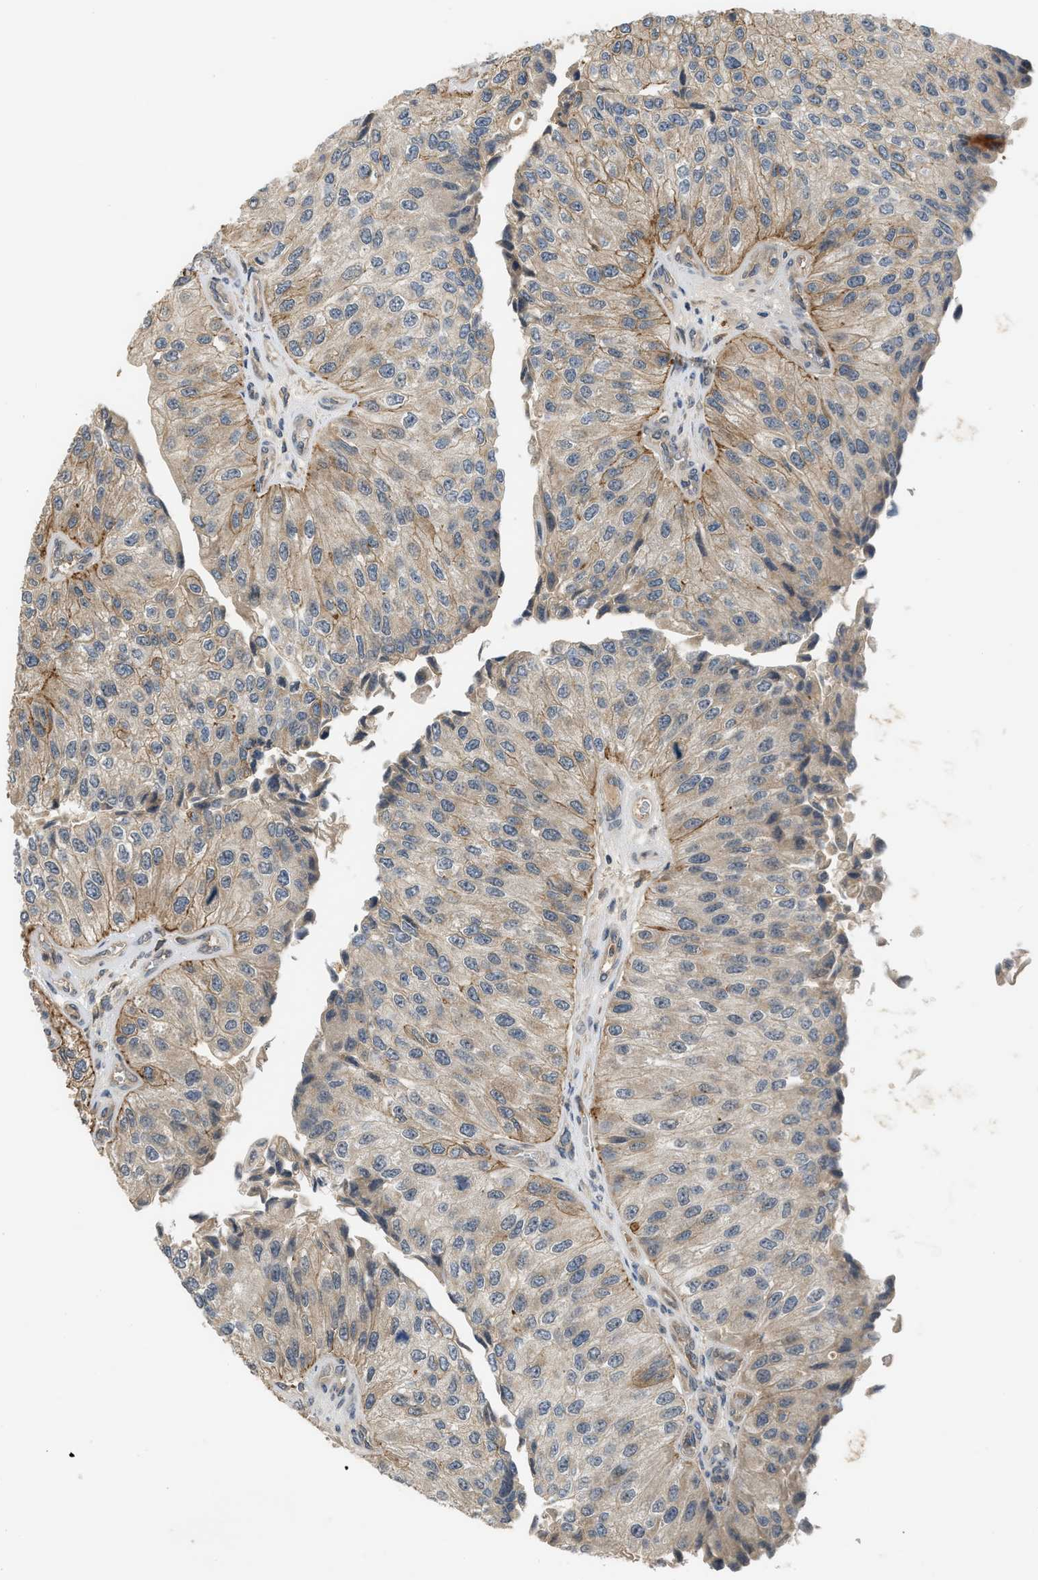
{"staining": {"intensity": "moderate", "quantity": "<25%", "location": "cytoplasmic/membranous"}, "tissue": "urothelial cancer", "cell_type": "Tumor cells", "image_type": "cancer", "snomed": [{"axis": "morphology", "description": "Urothelial carcinoma, High grade"}, {"axis": "topography", "description": "Kidney"}, {"axis": "topography", "description": "Urinary bladder"}], "caption": "High-grade urothelial carcinoma tissue displays moderate cytoplasmic/membranous staining in approximately <25% of tumor cells, visualized by immunohistochemistry. (Stains: DAB in brown, nuclei in blue, Microscopy: brightfield microscopy at high magnification).", "gene": "ADCY8", "patient": {"sex": "male", "age": 77}}